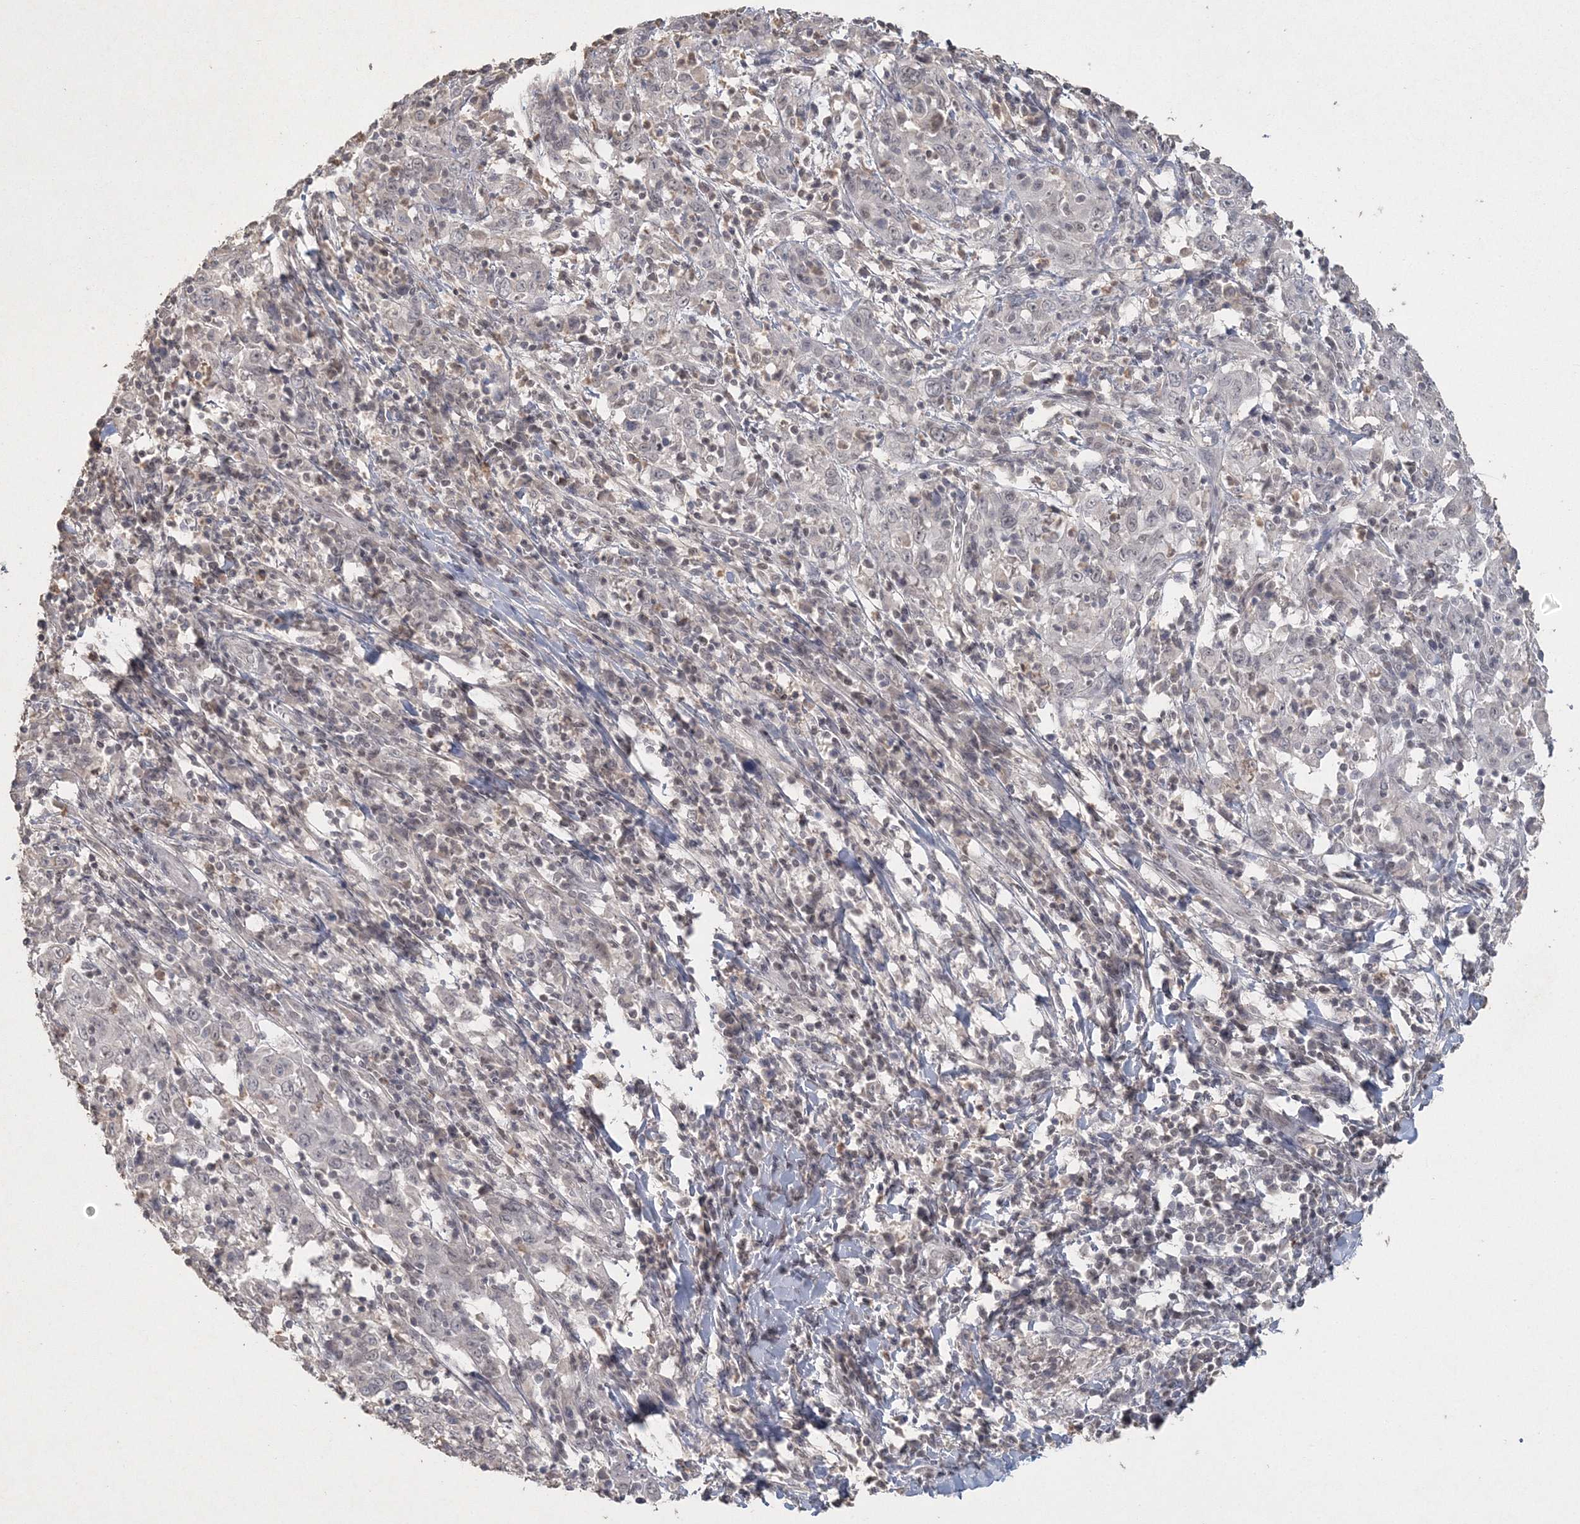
{"staining": {"intensity": "negative", "quantity": "none", "location": "none"}, "tissue": "cervical cancer", "cell_type": "Tumor cells", "image_type": "cancer", "snomed": [{"axis": "morphology", "description": "Squamous cell carcinoma, NOS"}, {"axis": "topography", "description": "Cervix"}], "caption": "Protein analysis of cervical cancer displays no significant positivity in tumor cells.", "gene": "UIMC1", "patient": {"sex": "female", "age": 46}}